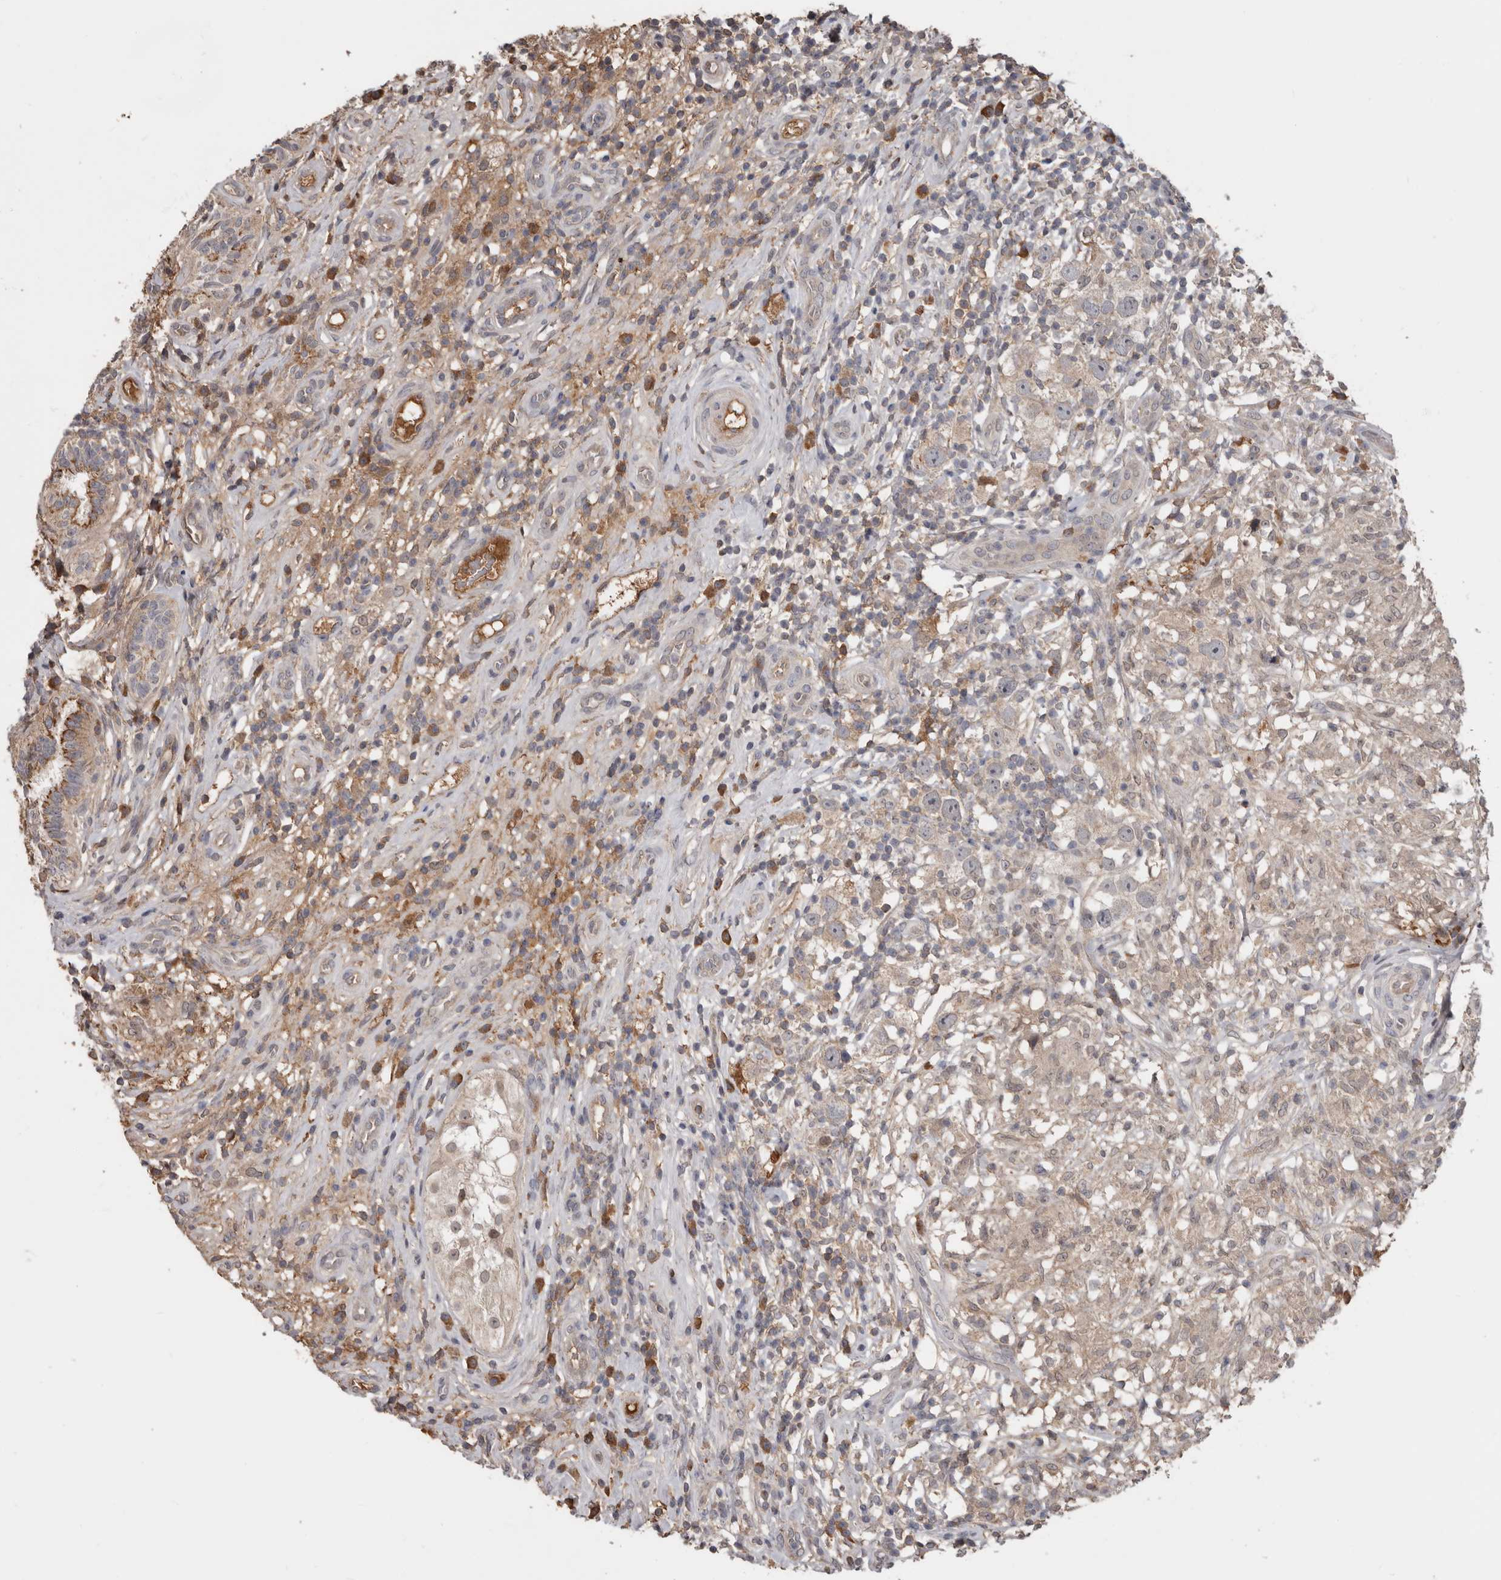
{"staining": {"intensity": "negative", "quantity": "none", "location": "none"}, "tissue": "testis cancer", "cell_type": "Tumor cells", "image_type": "cancer", "snomed": [{"axis": "morphology", "description": "Seminoma, NOS"}, {"axis": "topography", "description": "Testis"}], "caption": "The histopathology image reveals no staining of tumor cells in testis cancer (seminoma).", "gene": "NMUR1", "patient": {"sex": "male", "age": 49}}